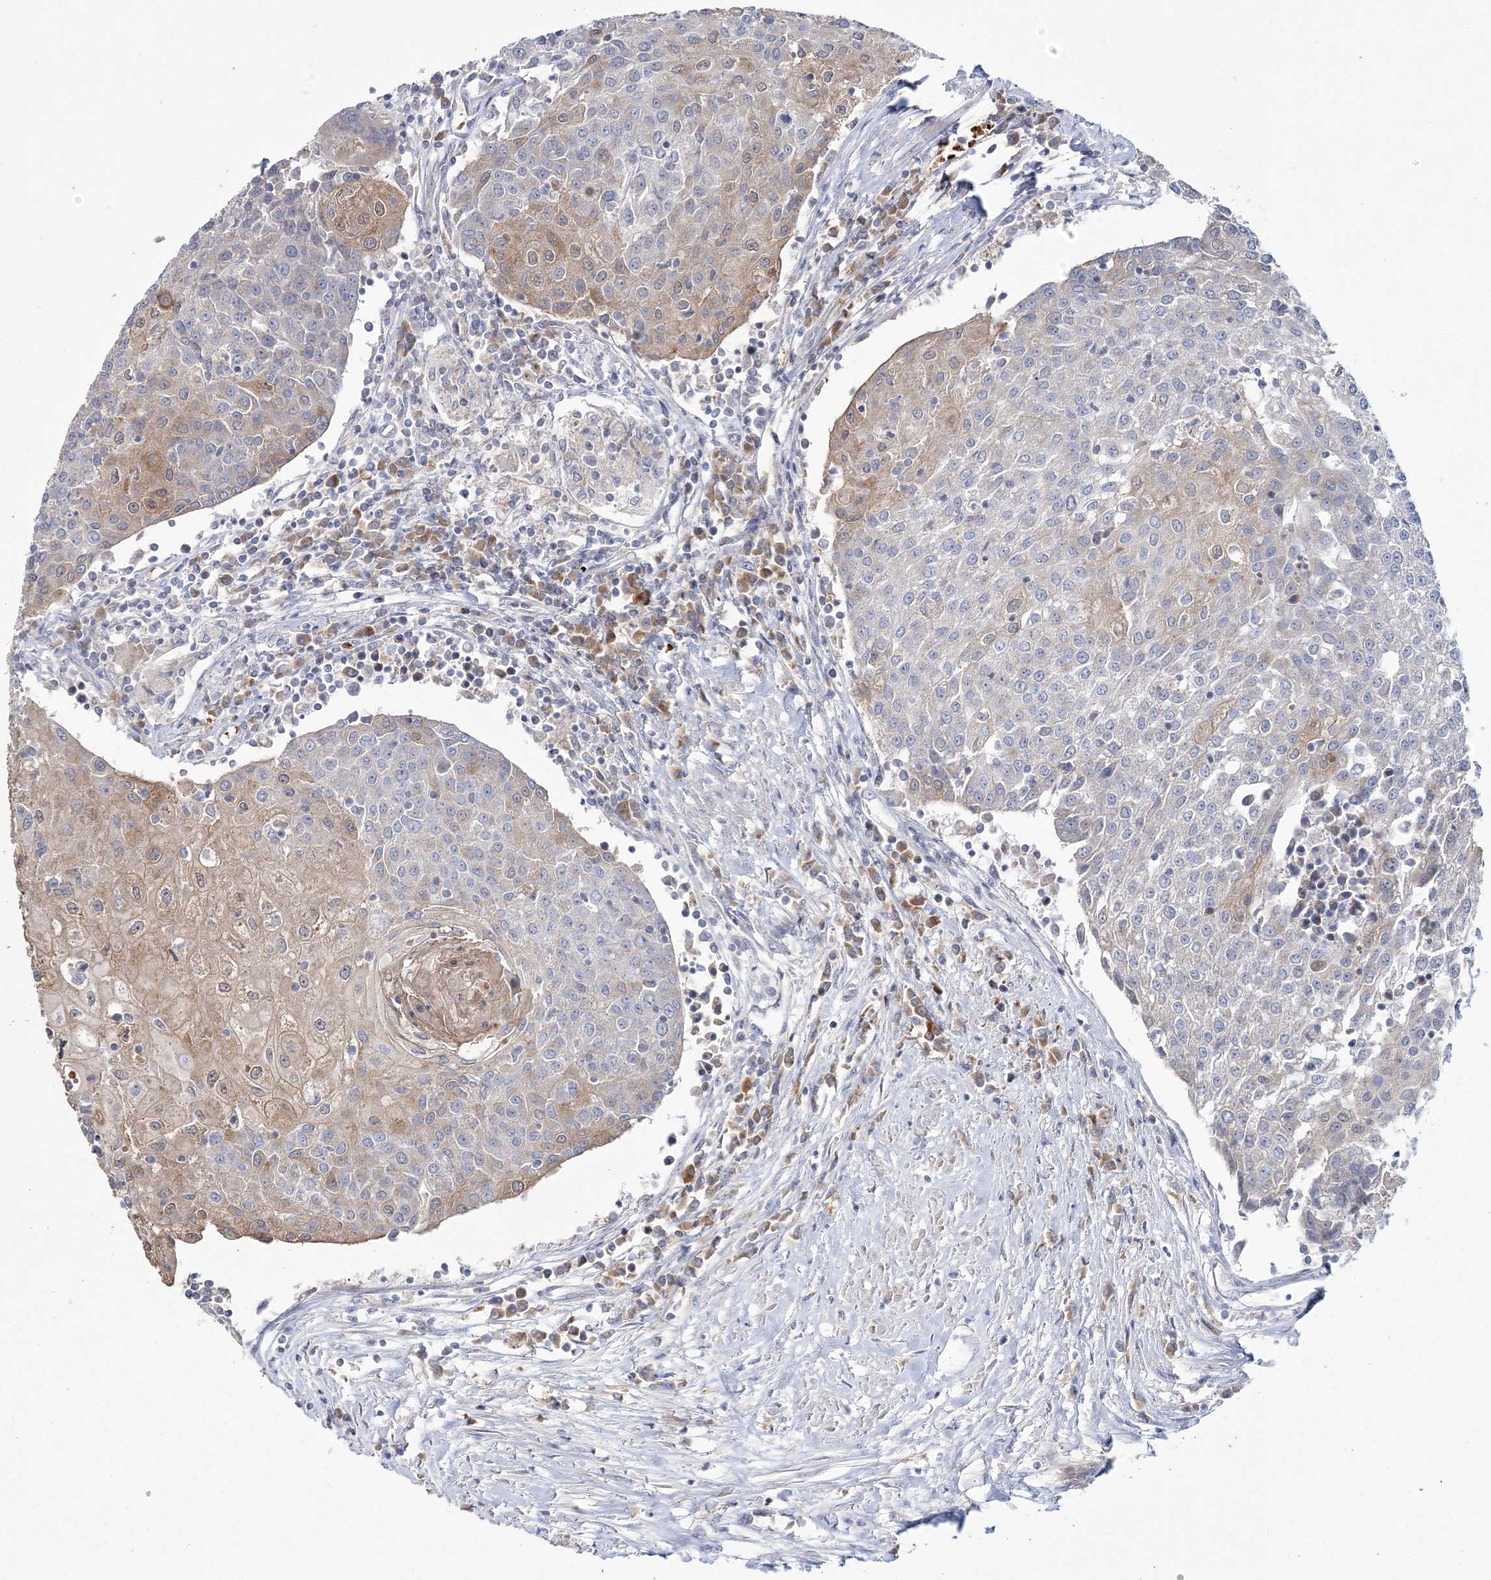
{"staining": {"intensity": "weak", "quantity": "25%-75%", "location": "cytoplasmic/membranous"}, "tissue": "urothelial cancer", "cell_type": "Tumor cells", "image_type": "cancer", "snomed": [{"axis": "morphology", "description": "Urothelial carcinoma, High grade"}, {"axis": "topography", "description": "Urinary bladder"}], "caption": "Brown immunohistochemical staining in human urothelial cancer reveals weak cytoplasmic/membranous staining in about 25%-75% of tumor cells.", "gene": "ATP11B", "patient": {"sex": "female", "age": 85}}